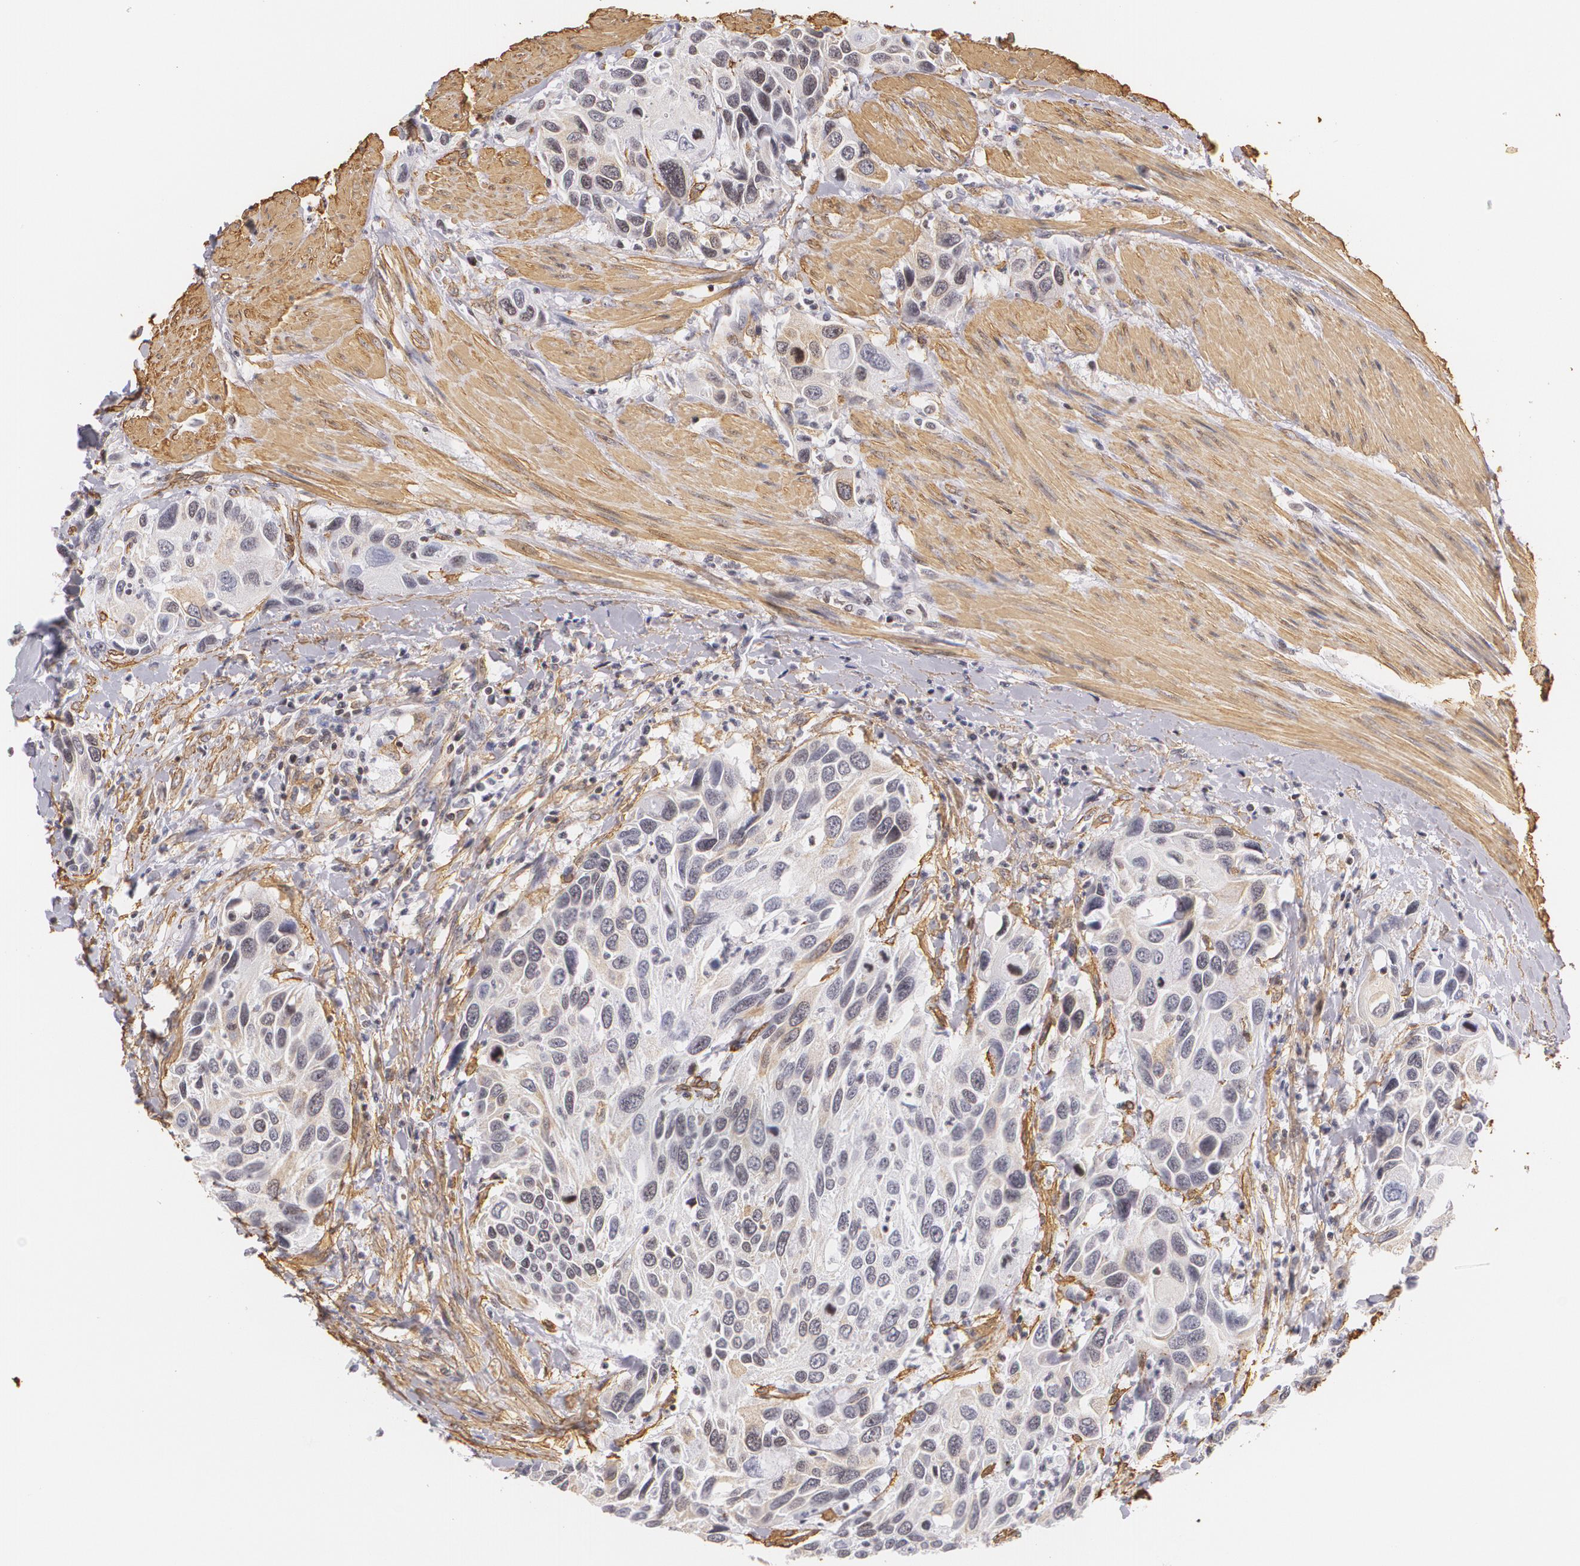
{"staining": {"intensity": "negative", "quantity": "none", "location": "none"}, "tissue": "urothelial cancer", "cell_type": "Tumor cells", "image_type": "cancer", "snomed": [{"axis": "morphology", "description": "Urothelial carcinoma, High grade"}, {"axis": "topography", "description": "Urinary bladder"}], "caption": "A micrograph of human urothelial cancer is negative for staining in tumor cells. (IHC, brightfield microscopy, high magnification).", "gene": "VAMP1", "patient": {"sex": "male", "age": 66}}